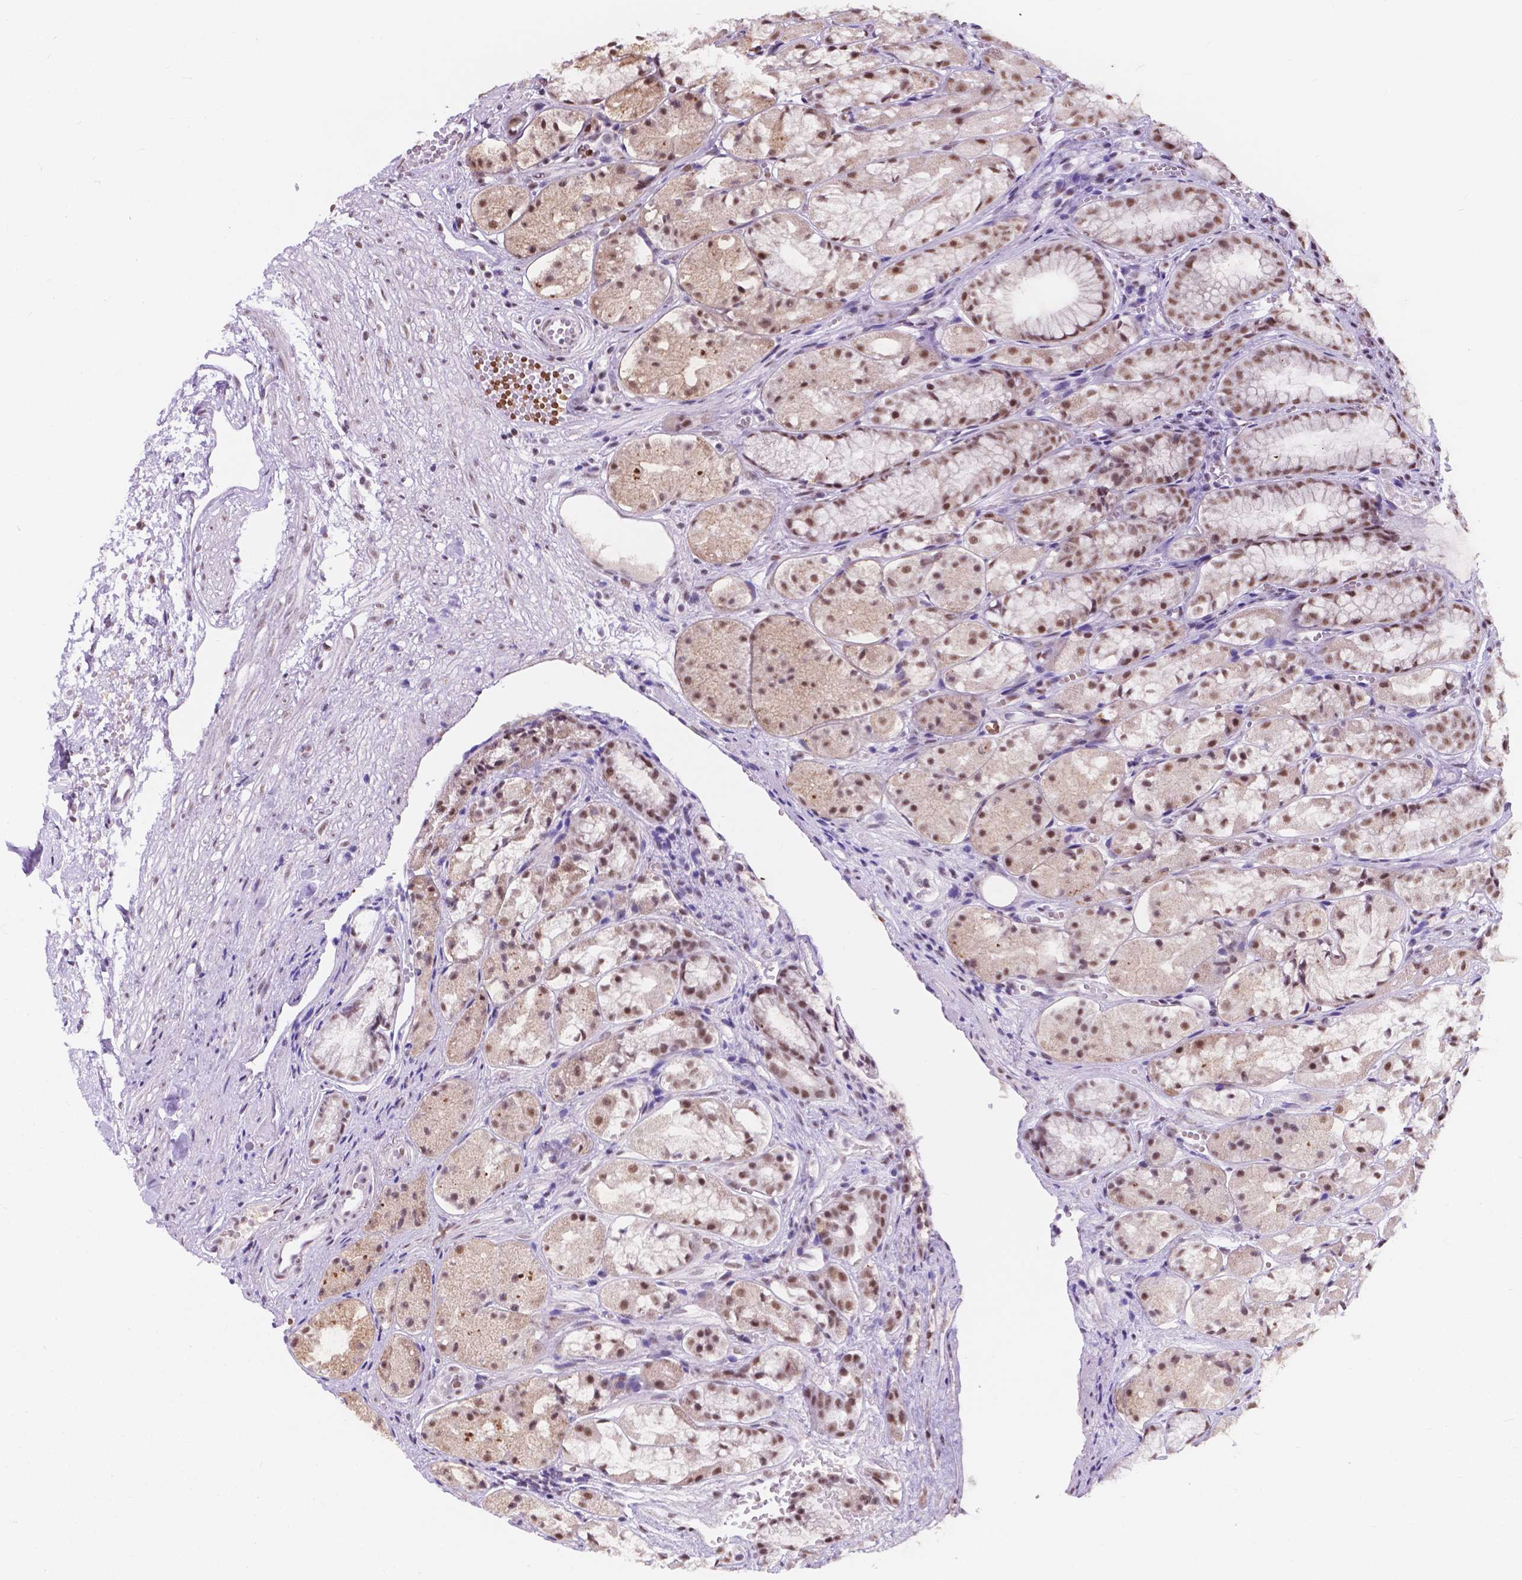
{"staining": {"intensity": "moderate", "quantity": "25%-75%", "location": "cytoplasmic/membranous,nuclear"}, "tissue": "stomach", "cell_type": "Glandular cells", "image_type": "normal", "snomed": [{"axis": "morphology", "description": "Normal tissue, NOS"}, {"axis": "topography", "description": "Stomach"}], "caption": "Immunohistochemical staining of normal human stomach demonstrates 25%-75% levels of moderate cytoplasmic/membranous,nuclear protein positivity in approximately 25%-75% of glandular cells.", "gene": "BCAS2", "patient": {"sex": "male", "age": 70}}